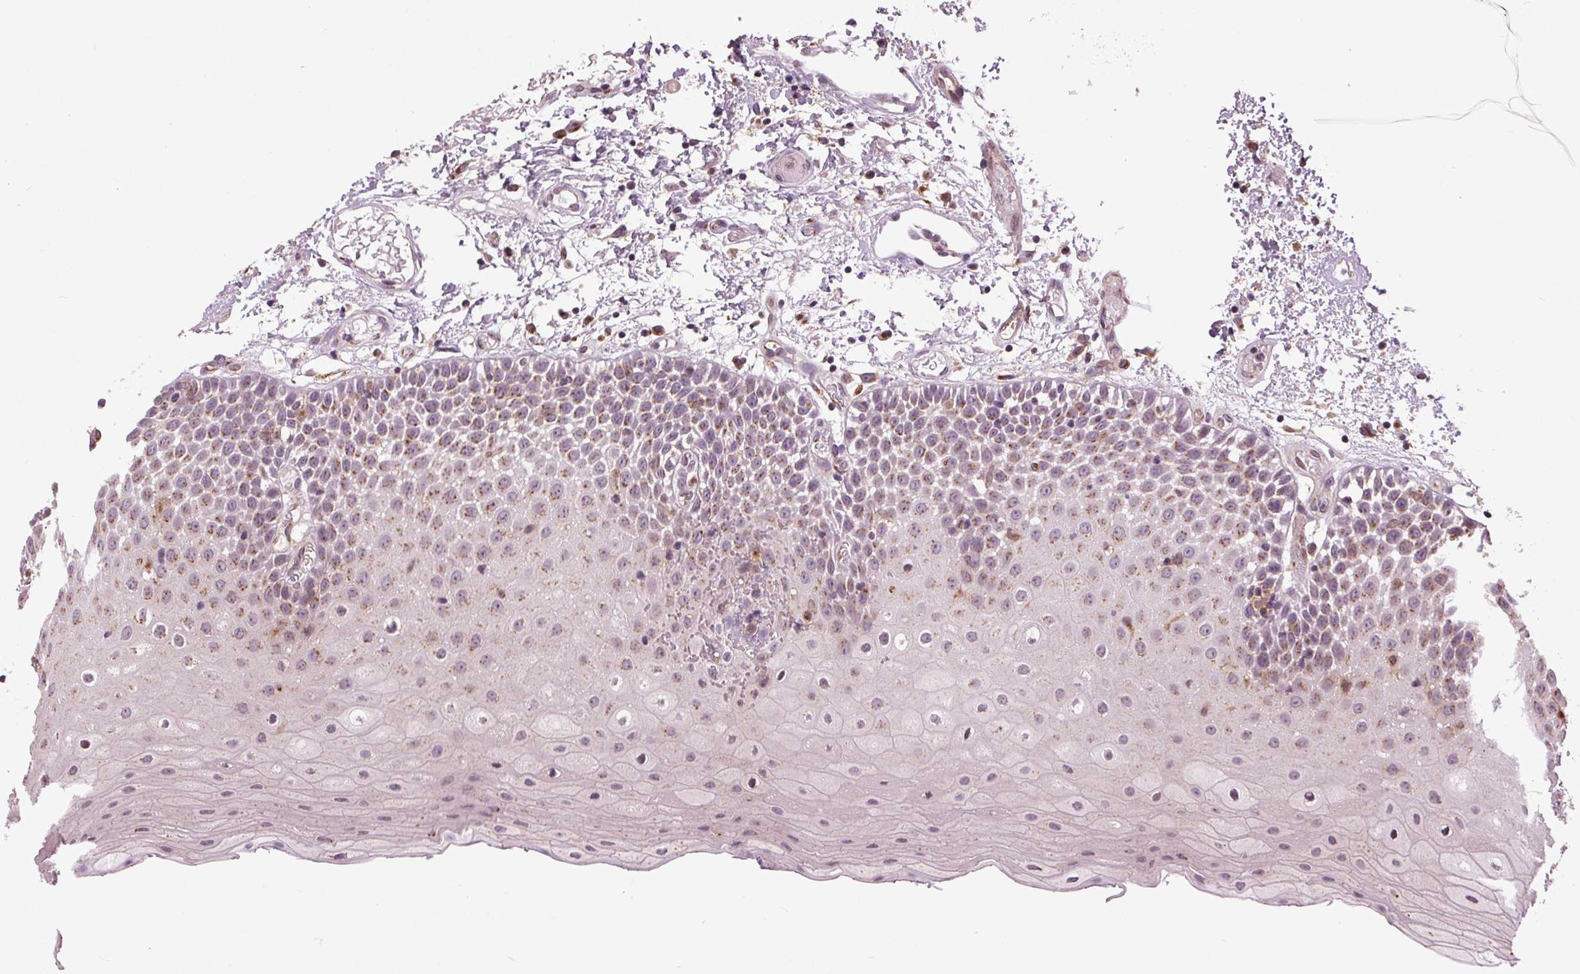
{"staining": {"intensity": "moderate", "quantity": "25%-75%", "location": "cytoplasmic/membranous"}, "tissue": "oral mucosa", "cell_type": "Squamous epithelial cells", "image_type": "normal", "snomed": [{"axis": "morphology", "description": "Normal tissue, NOS"}, {"axis": "topography", "description": "Oral tissue"}], "caption": "A histopathology image of human oral mucosa stained for a protein displays moderate cytoplasmic/membranous brown staining in squamous epithelial cells. (IHC, brightfield microscopy, high magnification).", "gene": "BSDC1", "patient": {"sex": "female", "age": 82}}